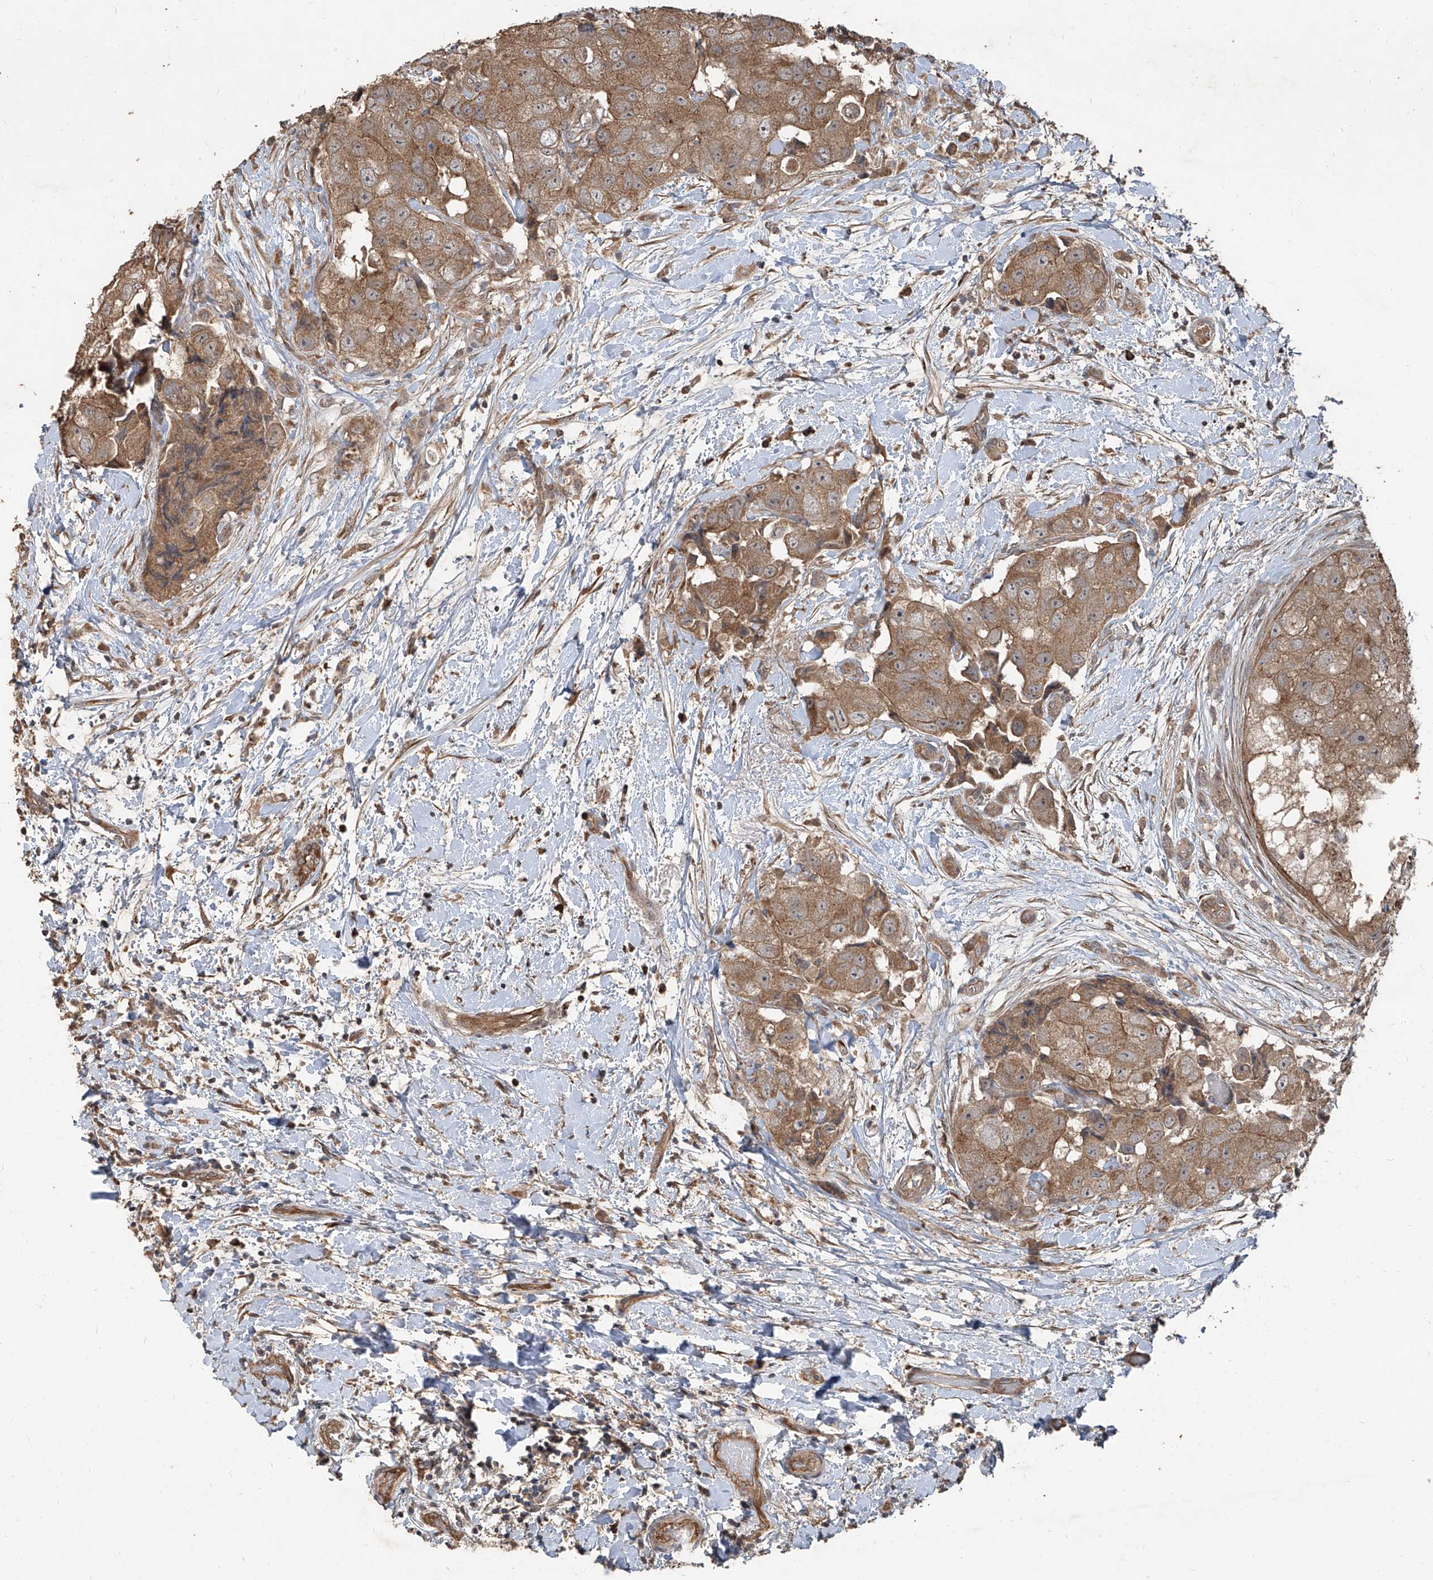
{"staining": {"intensity": "moderate", "quantity": ">75%", "location": "cytoplasmic/membranous"}, "tissue": "breast cancer", "cell_type": "Tumor cells", "image_type": "cancer", "snomed": [{"axis": "morphology", "description": "Normal tissue, NOS"}, {"axis": "morphology", "description": "Duct carcinoma"}, {"axis": "topography", "description": "Breast"}], "caption": "Breast intraductal carcinoma stained with a protein marker exhibits moderate staining in tumor cells.", "gene": "CCN1", "patient": {"sex": "female", "age": 62}}